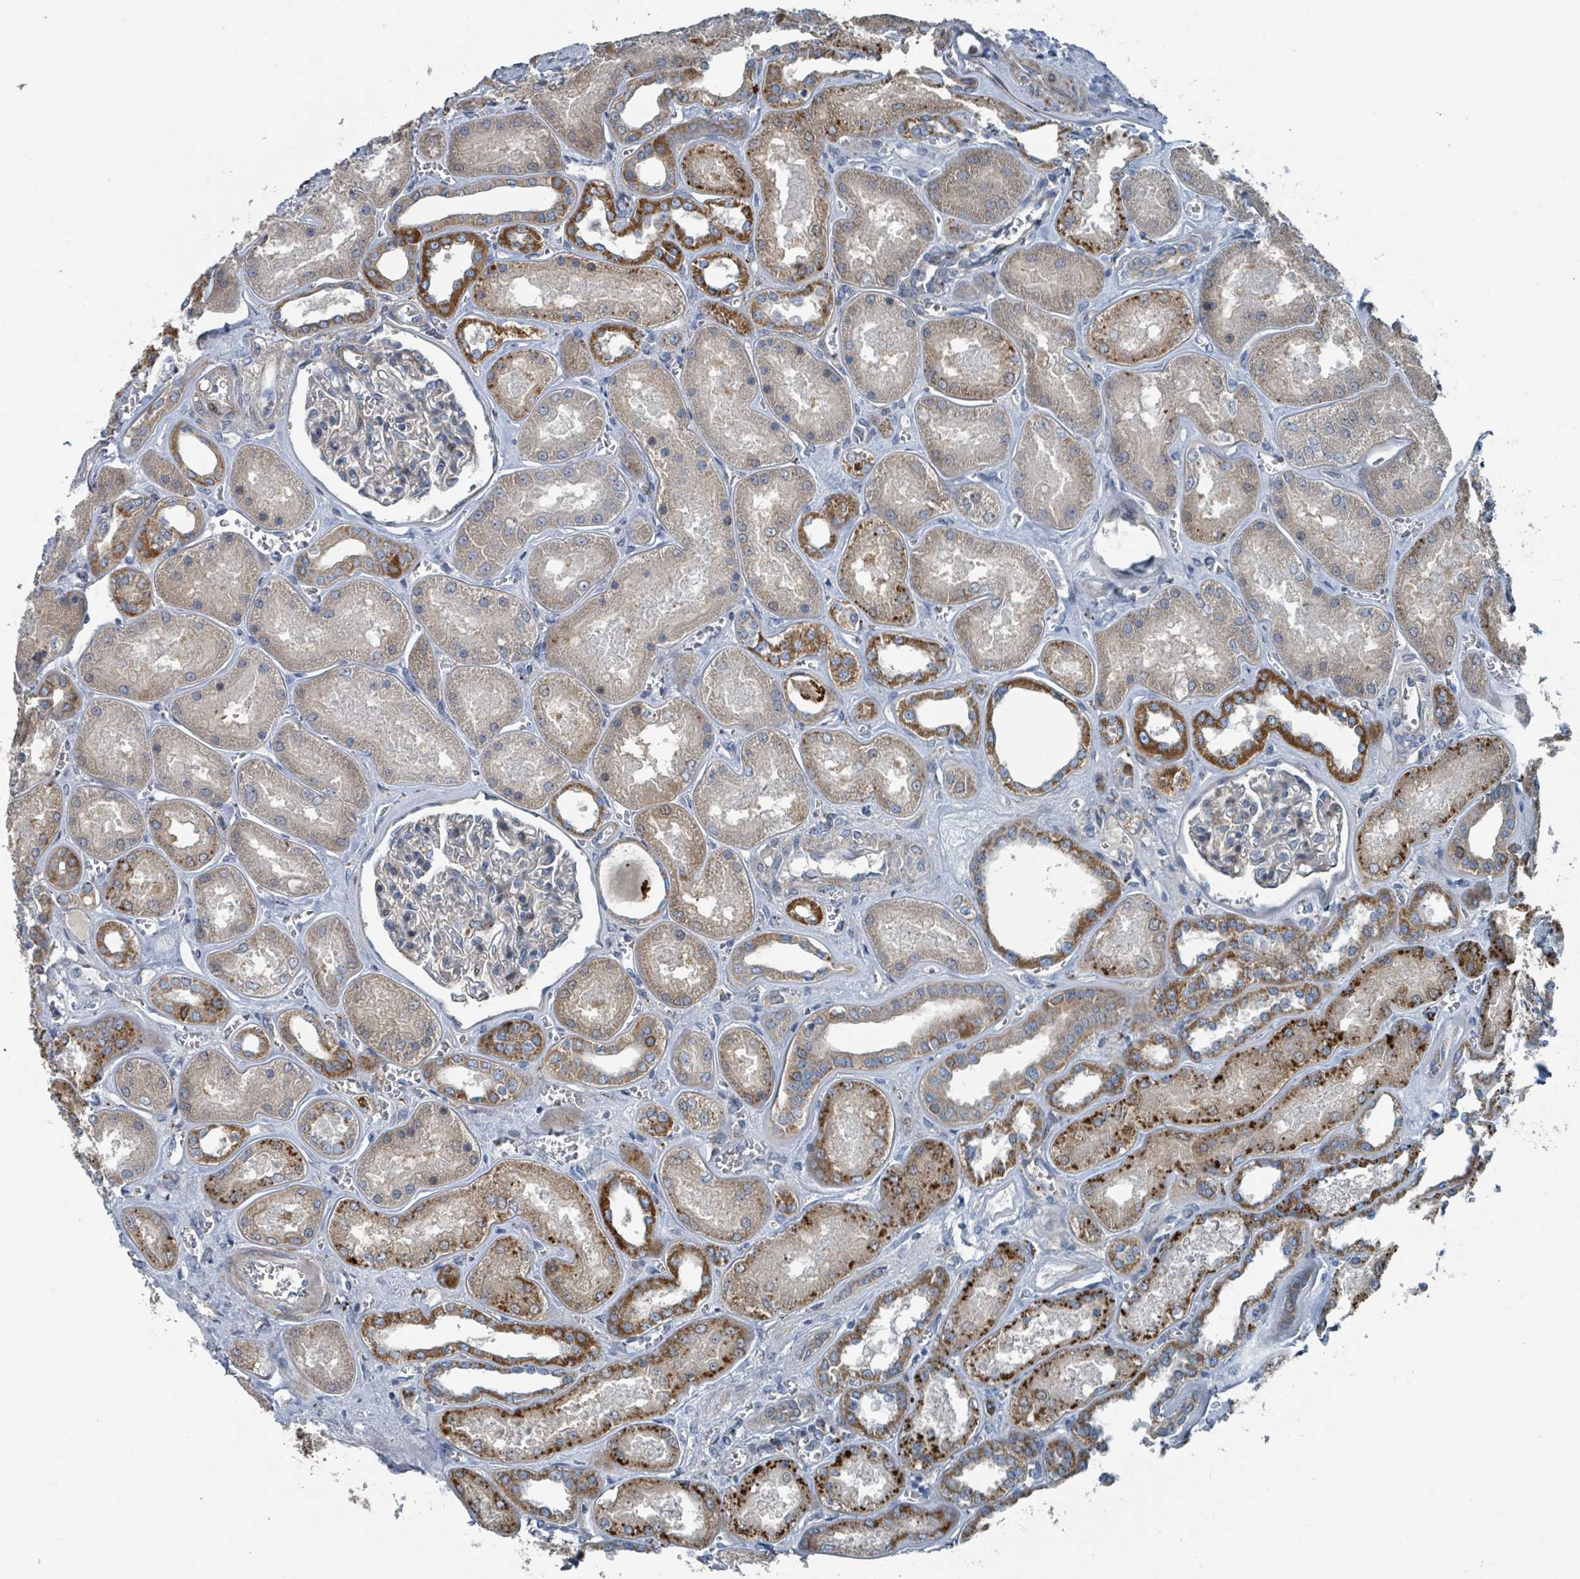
{"staining": {"intensity": "weak", "quantity": "<25%", "location": "cytoplasmic/membranous"}, "tissue": "kidney", "cell_type": "Cells in glomeruli", "image_type": "normal", "snomed": [{"axis": "morphology", "description": "Normal tissue, NOS"}, {"axis": "morphology", "description": "Adenocarcinoma, NOS"}, {"axis": "topography", "description": "Kidney"}], "caption": "Histopathology image shows no protein staining in cells in glomeruli of normal kidney. (Stains: DAB immunohistochemistry with hematoxylin counter stain, Microscopy: brightfield microscopy at high magnification).", "gene": "DIPK2A", "patient": {"sex": "female", "age": 68}}